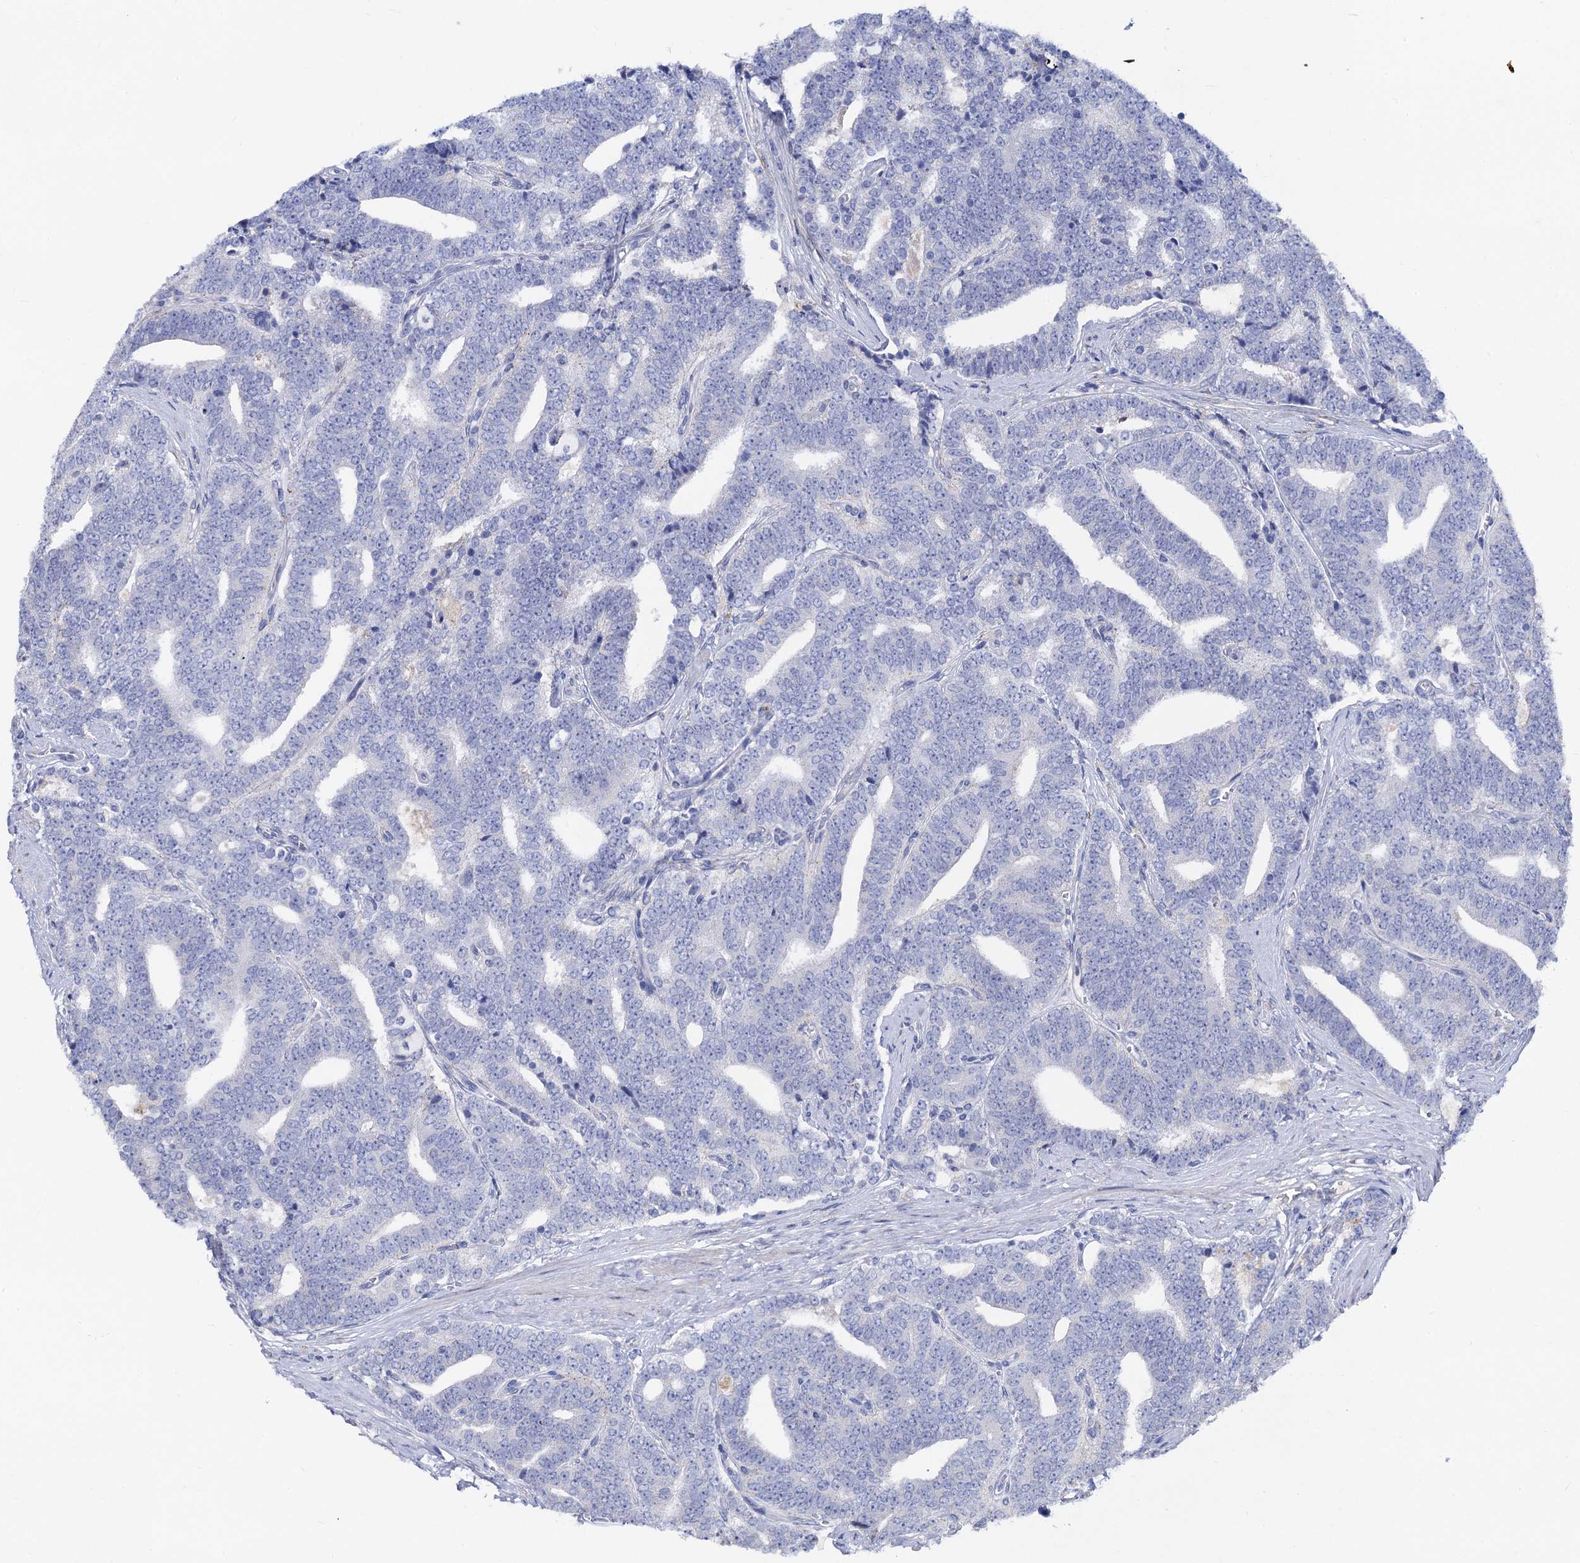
{"staining": {"intensity": "negative", "quantity": "none", "location": "none"}, "tissue": "prostate cancer", "cell_type": "Tumor cells", "image_type": "cancer", "snomed": [{"axis": "morphology", "description": "Adenocarcinoma, High grade"}, {"axis": "topography", "description": "Prostate and seminal vesicle, NOS"}], "caption": "This is an immunohistochemistry (IHC) micrograph of prostate cancer (adenocarcinoma (high-grade)). There is no staining in tumor cells.", "gene": "FREM3", "patient": {"sex": "male", "age": 67}}